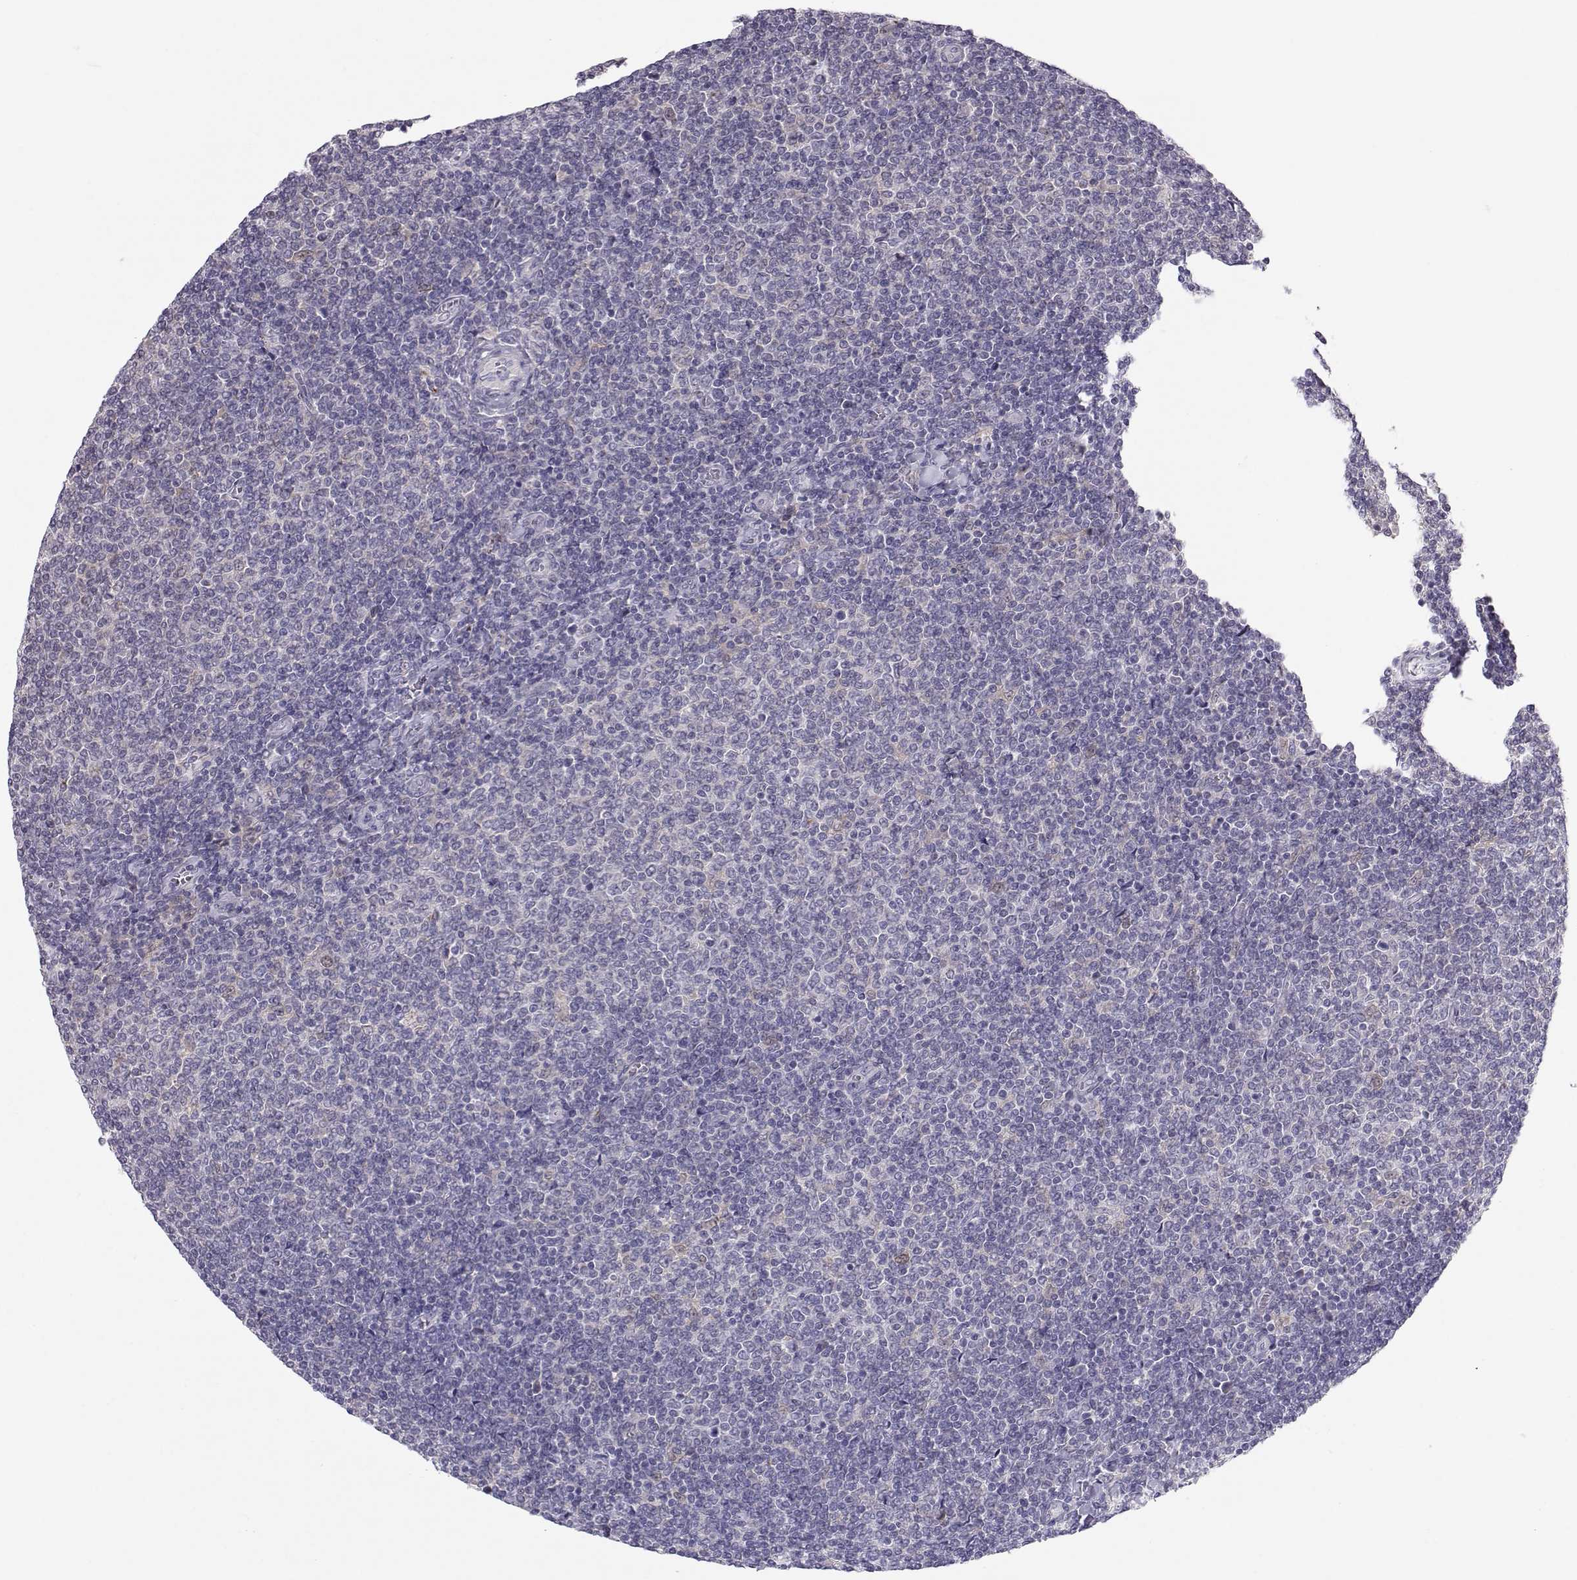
{"staining": {"intensity": "negative", "quantity": "none", "location": "none"}, "tissue": "lymphoma", "cell_type": "Tumor cells", "image_type": "cancer", "snomed": [{"axis": "morphology", "description": "Malignant lymphoma, non-Hodgkin's type, Low grade"}, {"axis": "topography", "description": "Lymph node"}], "caption": "There is no significant positivity in tumor cells of lymphoma.", "gene": "NPVF", "patient": {"sex": "male", "age": 52}}